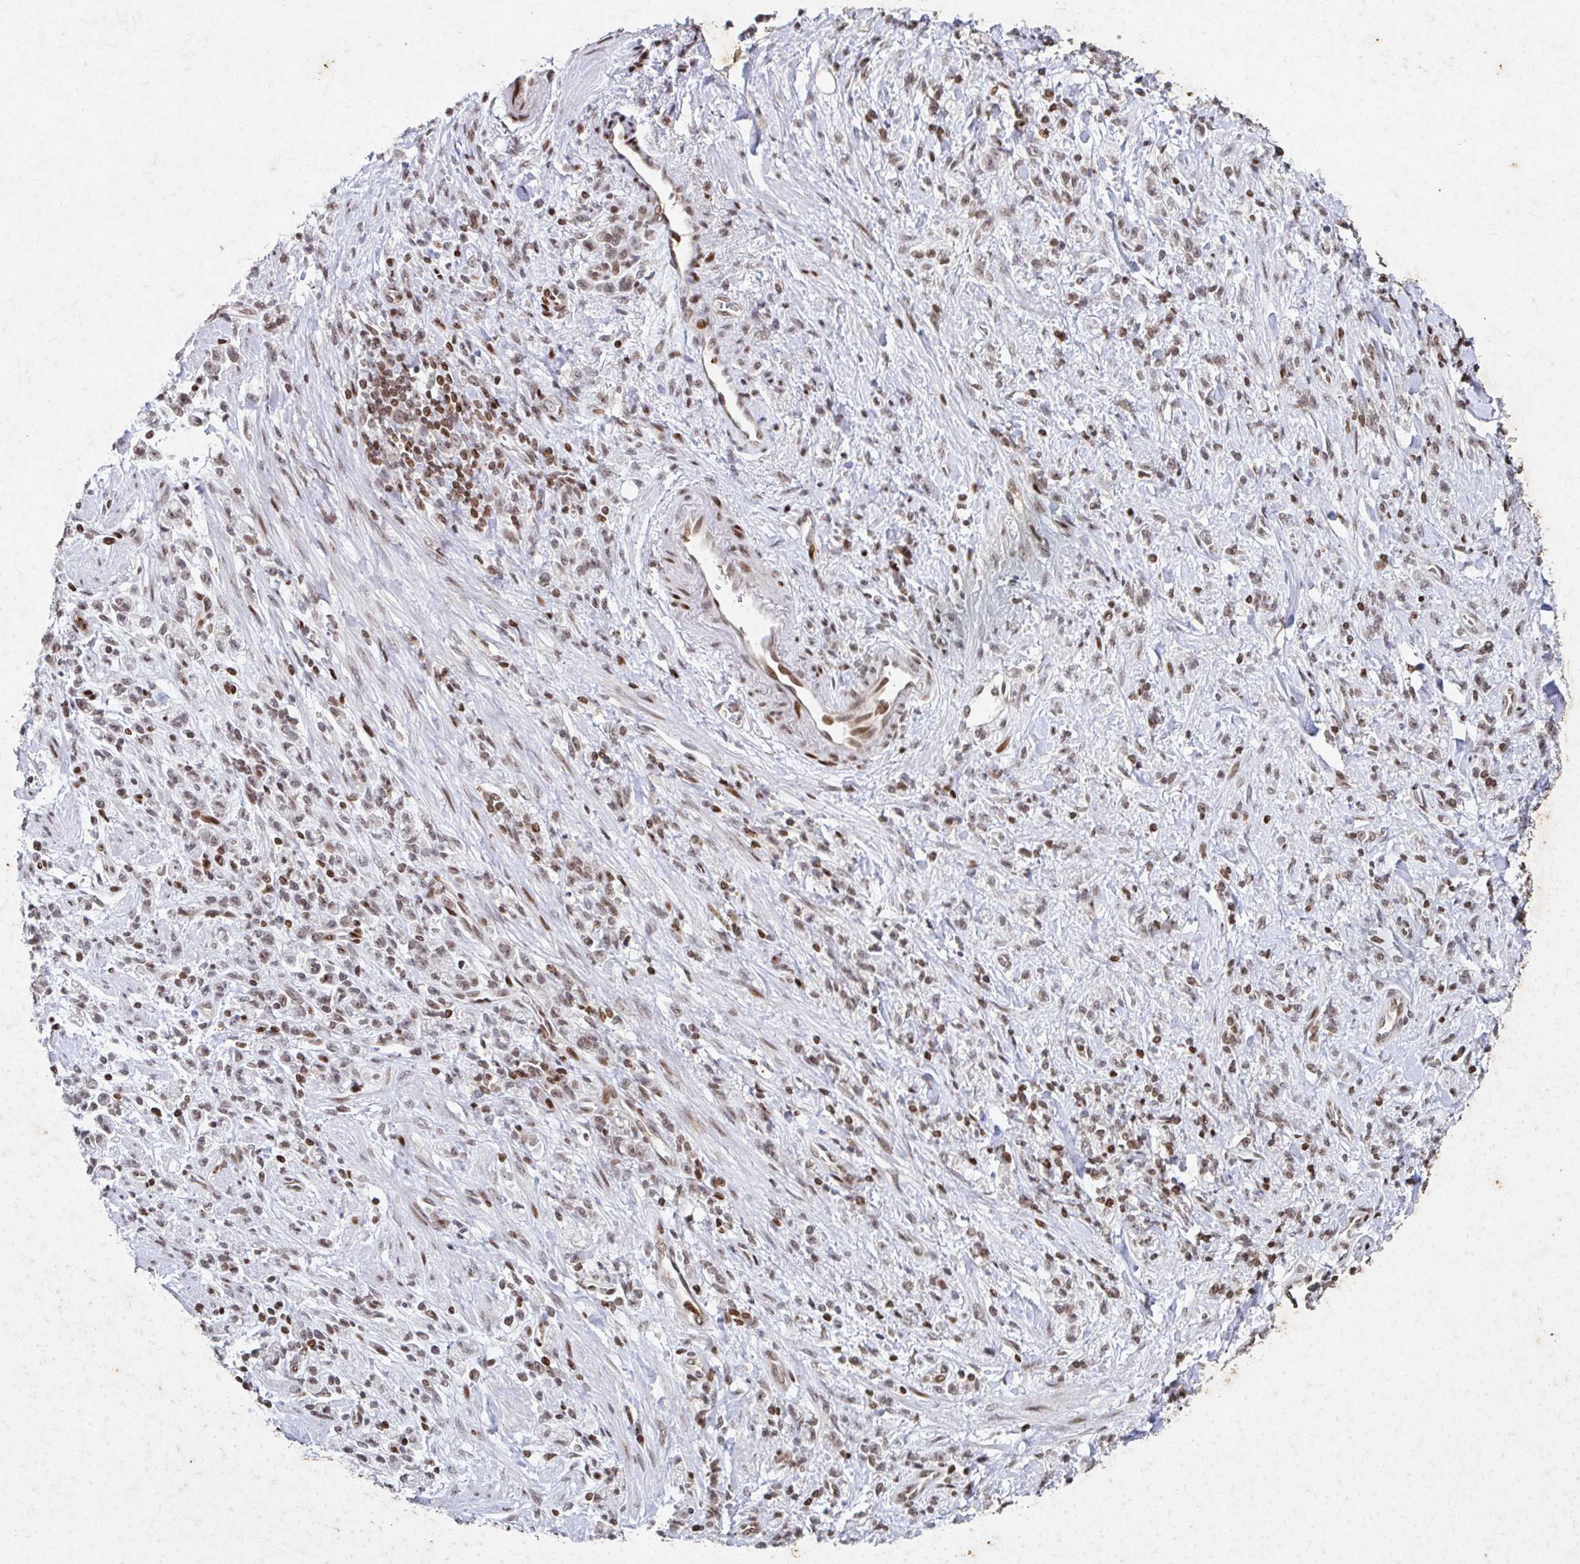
{"staining": {"intensity": "weak", "quantity": ">75%", "location": "nuclear"}, "tissue": "stomach cancer", "cell_type": "Tumor cells", "image_type": "cancer", "snomed": [{"axis": "morphology", "description": "Adenocarcinoma, NOS"}, {"axis": "topography", "description": "Stomach"}], "caption": "High-magnification brightfield microscopy of adenocarcinoma (stomach) stained with DAB (3,3'-diaminobenzidine) (brown) and counterstained with hematoxylin (blue). tumor cells exhibit weak nuclear staining is identified in about>75% of cells.", "gene": "C19orf53", "patient": {"sex": "male", "age": 77}}